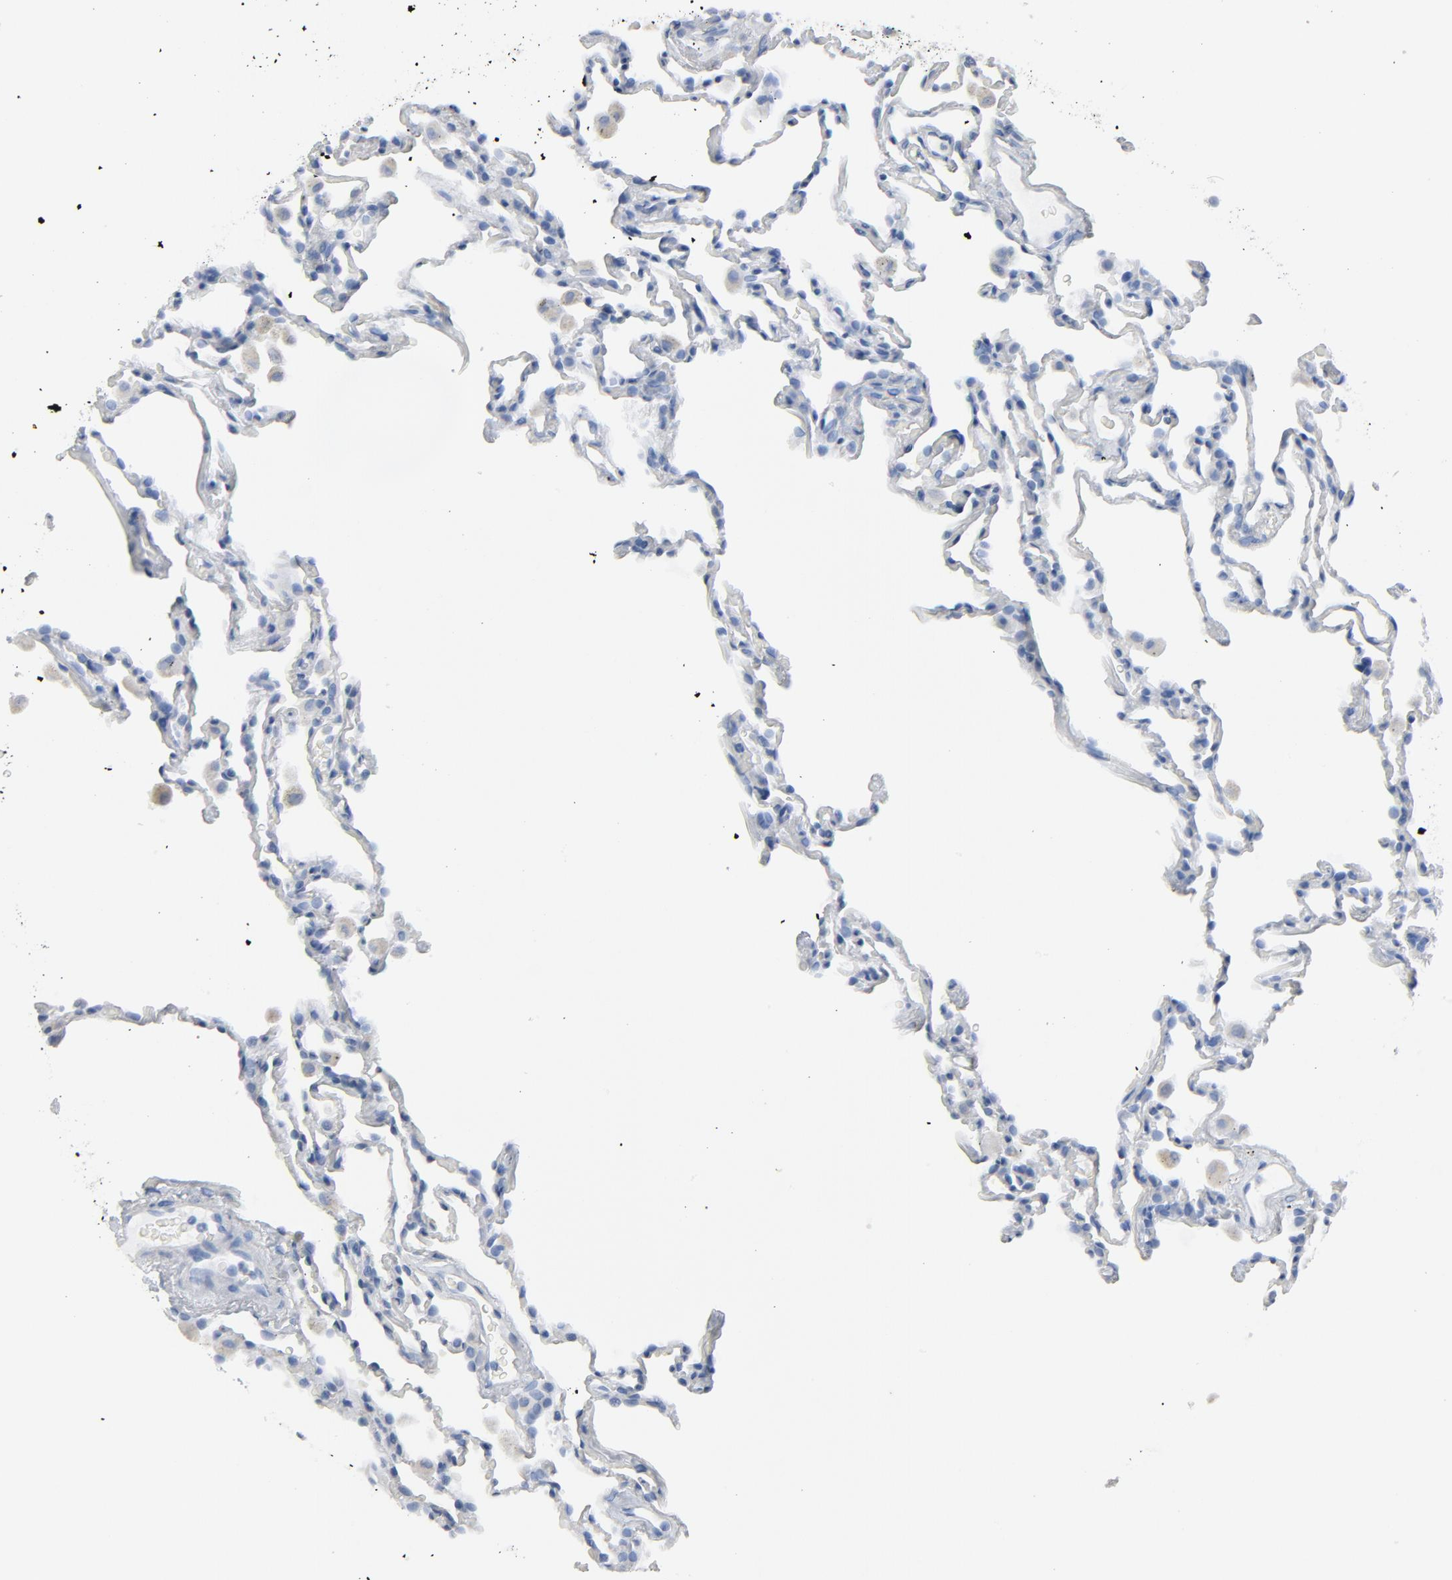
{"staining": {"intensity": "negative", "quantity": "none", "location": "none"}, "tissue": "lung", "cell_type": "Alveolar cells", "image_type": "normal", "snomed": [{"axis": "morphology", "description": "Normal tissue, NOS"}, {"axis": "morphology", "description": "Soft tissue tumor metastatic"}, {"axis": "topography", "description": "Lung"}], "caption": "Histopathology image shows no protein positivity in alveolar cells of benign lung. Nuclei are stained in blue.", "gene": "C14orf119", "patient": {"sex": "male", "age": 59}}